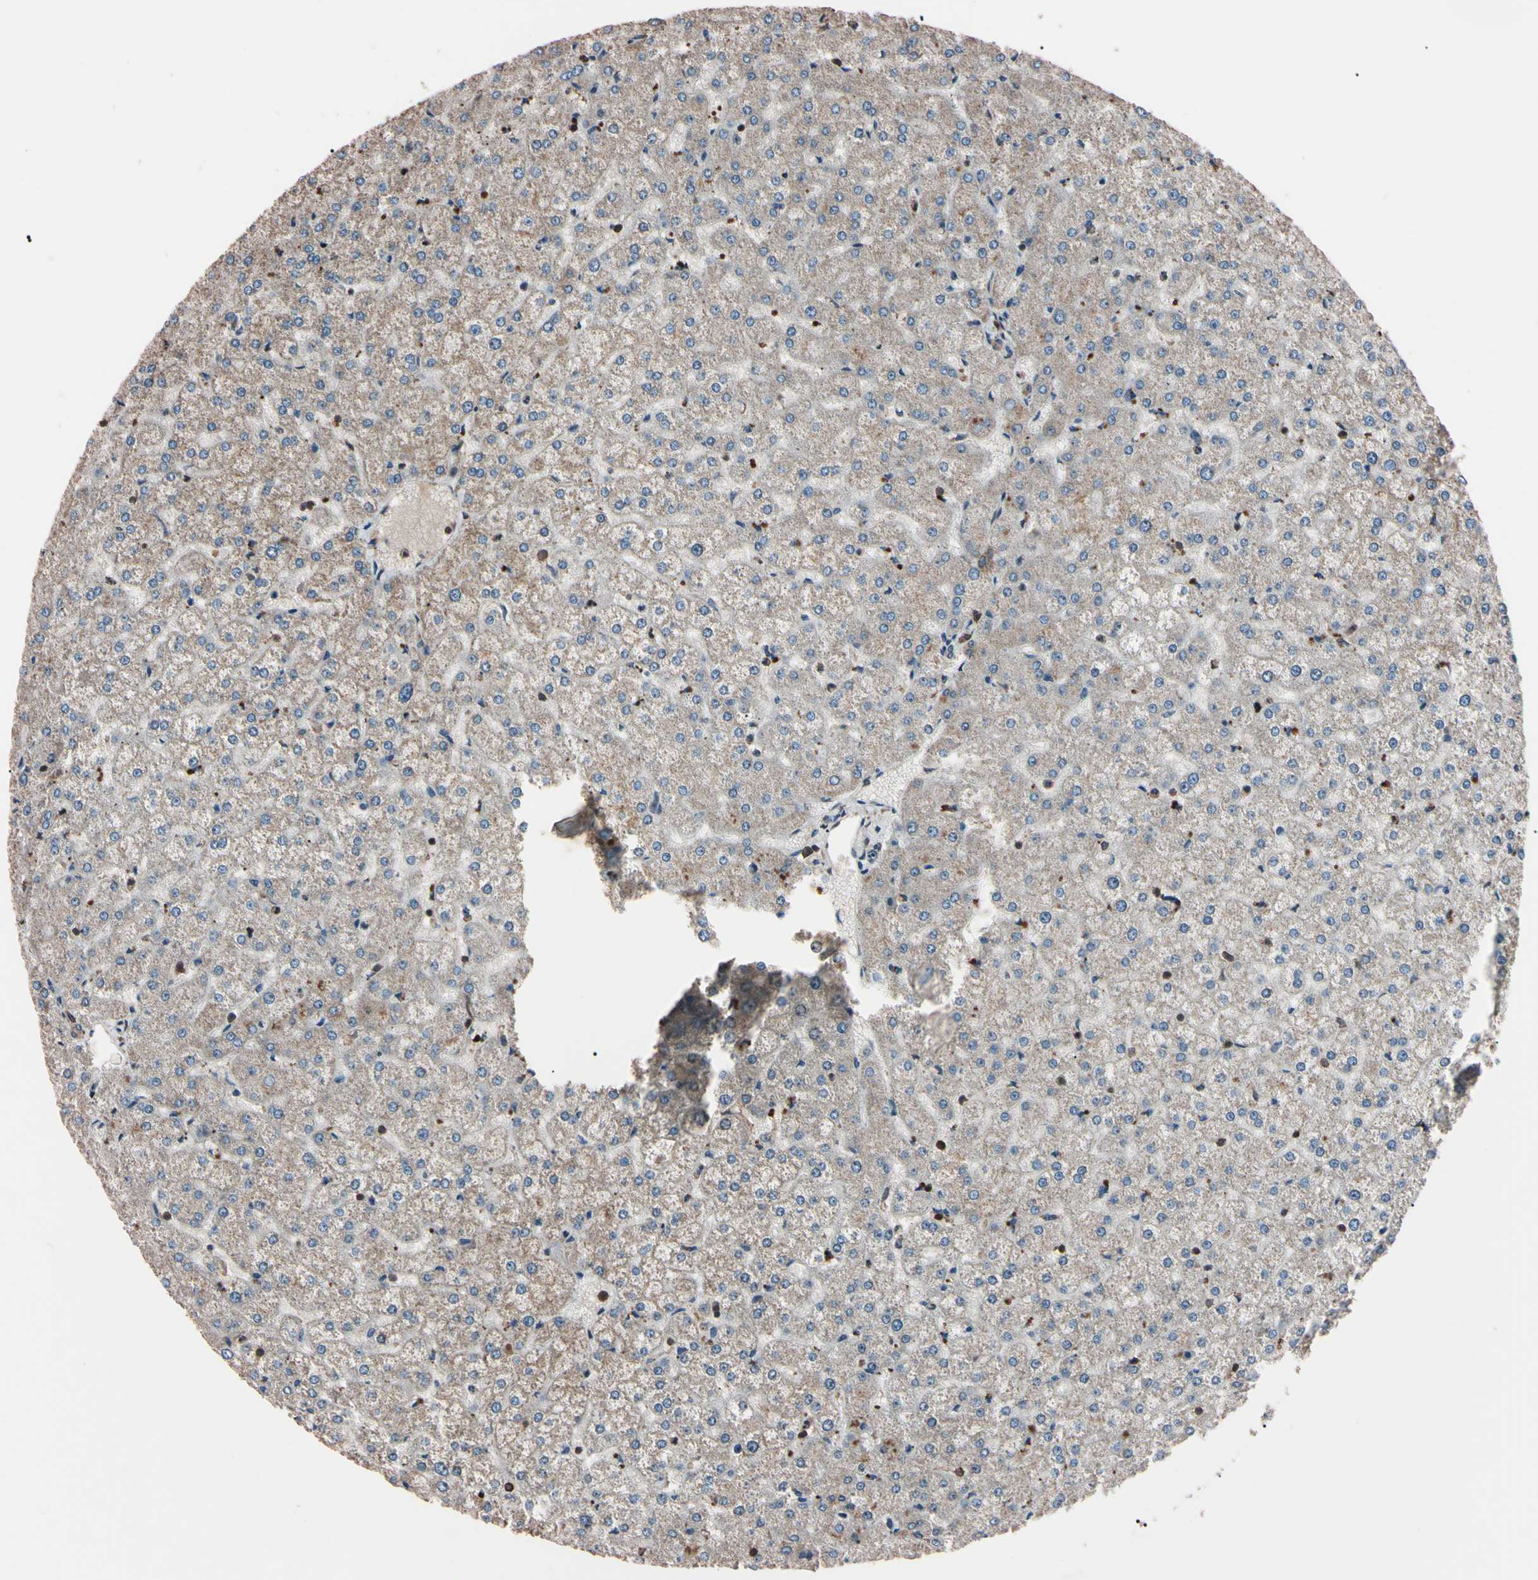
{"staining": {"intensity": "negative", "quantity": "none", "location": "none"}, "tissue": "liver", "cell_type": "Cholangiocytes", "image_type": "normal", "snomed": [{"axis": "morphology", "description": "Normal tissue, NOS"}, {"axis": "topography", "description": "Liver"}], "caption": "High magnification brightfield microscopy of benign liver stained with DAB (brown) and counterstained with hematoxylin (blue): cholangiocytes show no significant expression.", "gene": "TNFRSF1A", "patient": {"sex": "female", "age": 32}}